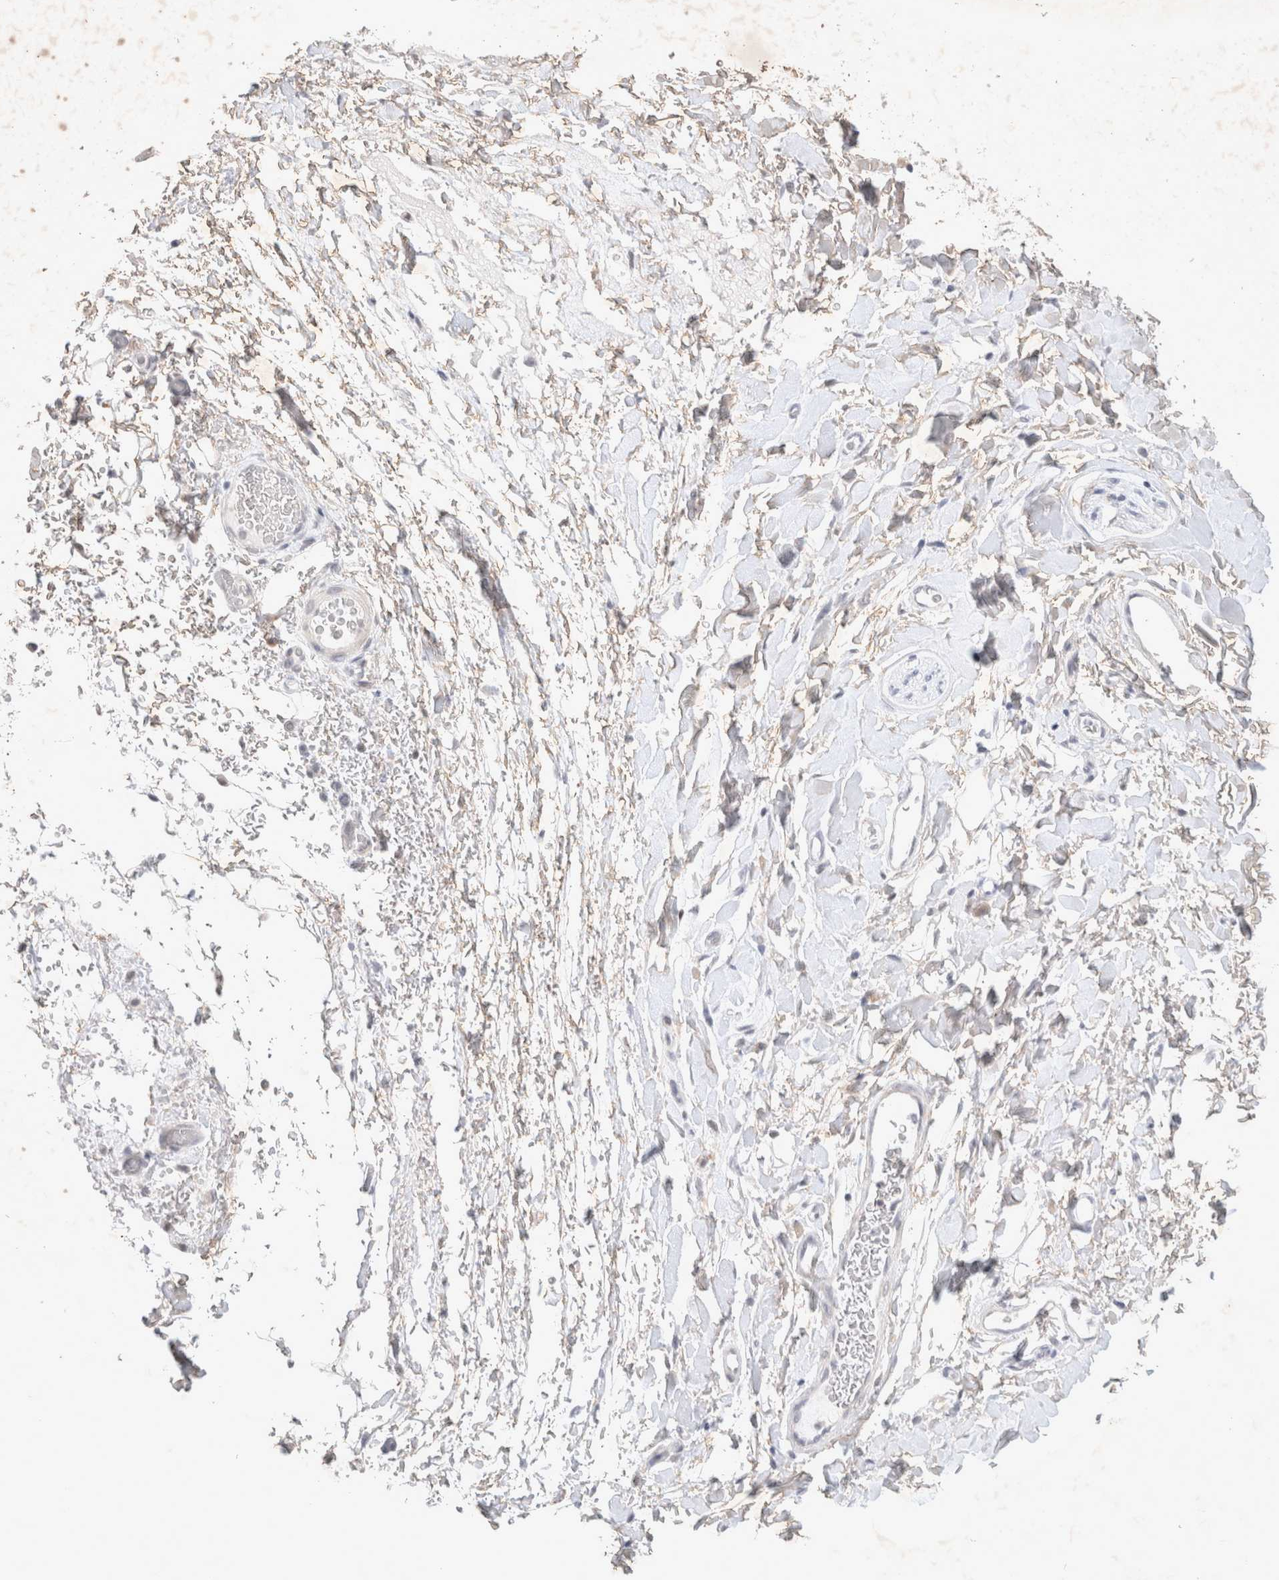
{"staining": {"intensity": "negative", "quantity": "none", "location": "none"}, "tissue": "adipose tissue", "cell_type": "Adipocytes", "image_type": "normal", "snomed": [{"axis": "morphology", "description": "Normal tissue, NOS"}, {"axis": "morphology", "description": "Adenocarcinoma, NOS"}, {"axis": "topography", "description": "Esophagus"}], "caption": "DAB immunohistochemical staining of unremarkable human adipose tissue exhibits no significant staining in adipocytes. (Brightfield microscopy of DAB (3,3'-diaminobenzidine) immunohistochemistry (IHC) at high magnification).", "gene": "FBXO42", "patient": {"sex": "male", "age": 62}}